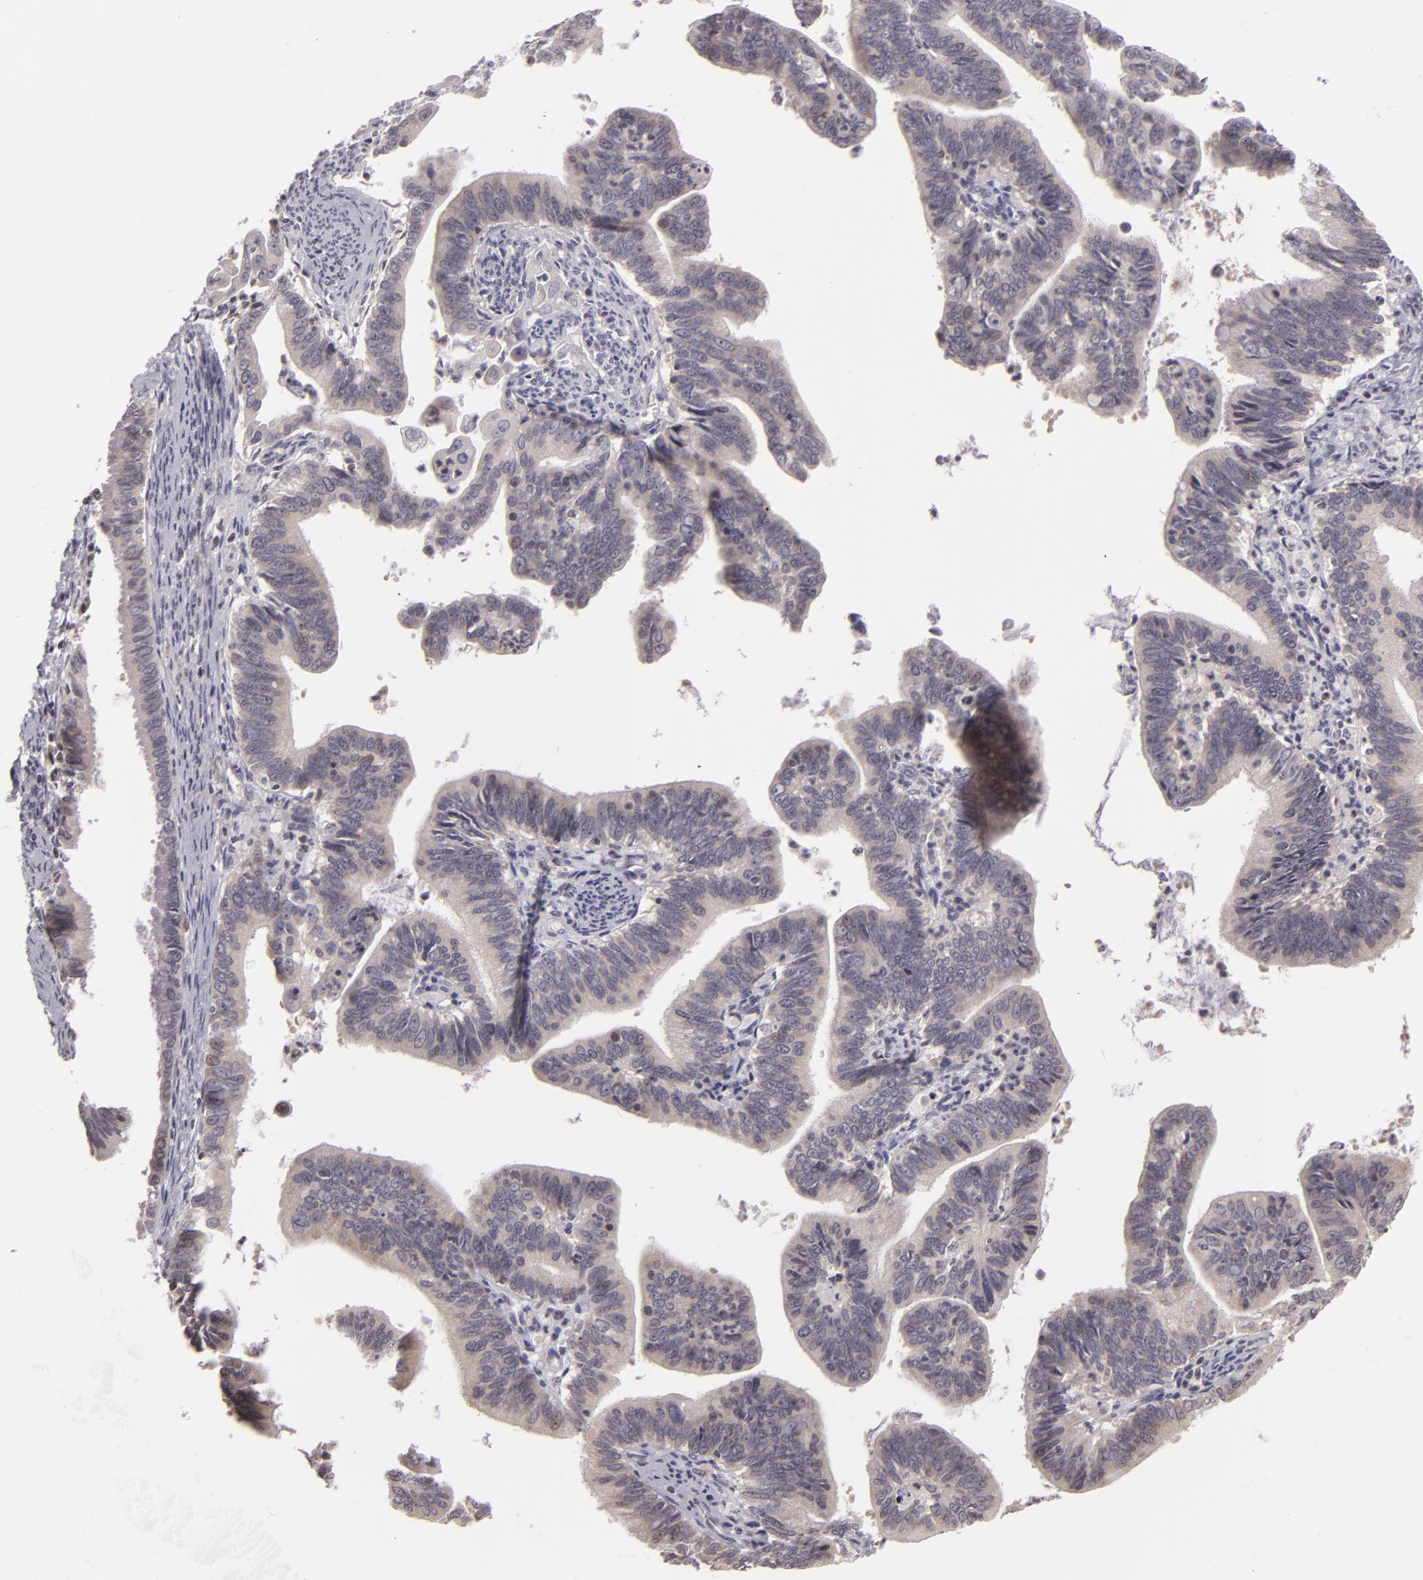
{"staining": {"intensity": "negative", "quantity": "none", "location": "none"}, "tissue": "cervical cancer", "cell_type": "Tumor cells", "image_type": "cancer", "snomed": [{"axis": "morphology", "description": "Adenocarcinoma, NOS"}, {"axis": "topography", "description": "Cervix"}], "caption": "Histopathology image shows no protein positivity in tumor cells of cervical adenocarcinoma tissue.", "gene": "AKAP6", "patient": {"sex": "female", "age": 47}}